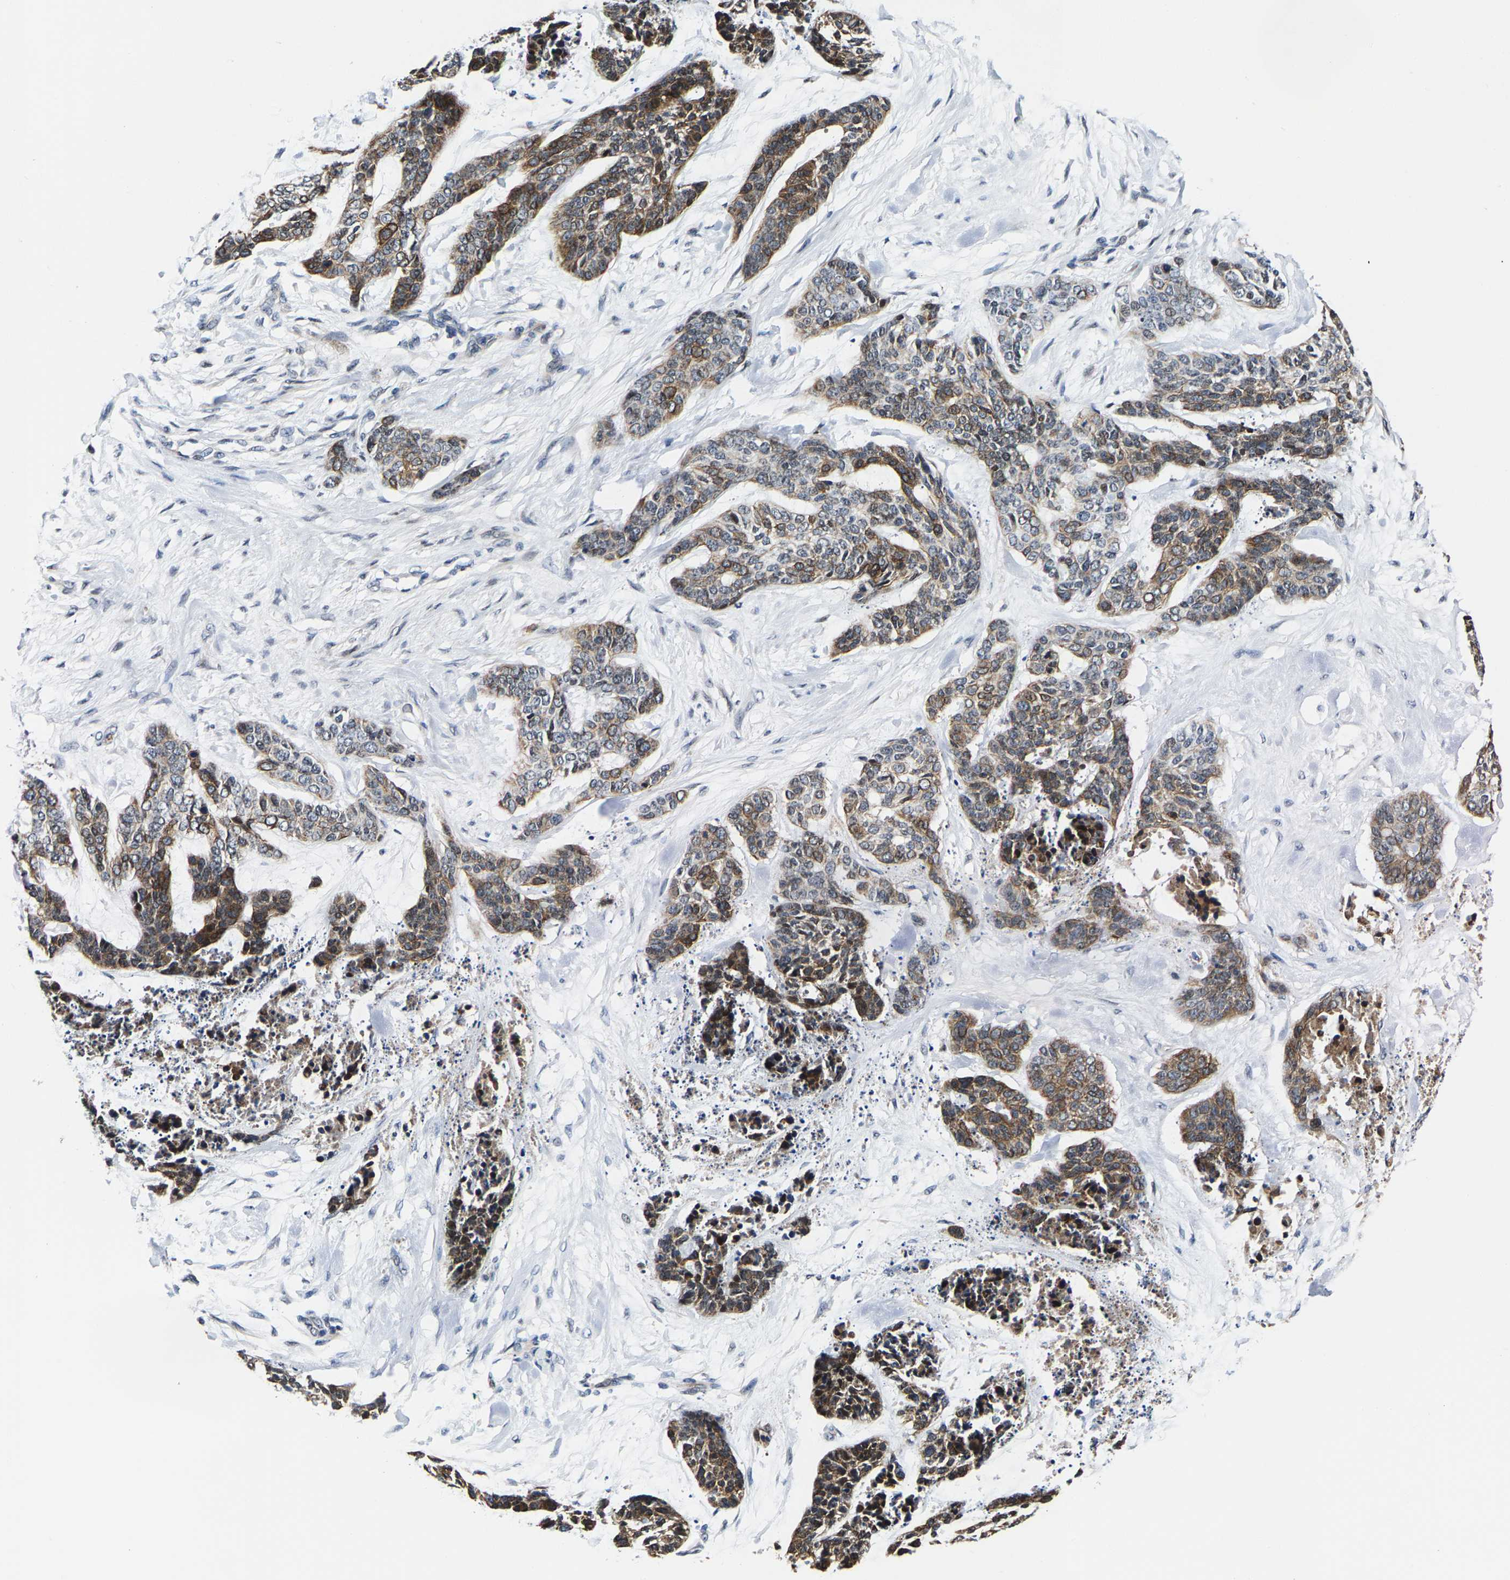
{"staining": {"intensity": "moderate", "quantity": ">75%", "location": "cytoplasmic/membranous"}, "tissue": "skin cancer", "cell_type": "Tumor cells", "image_type": "cancer", "snomed": [{"axis": "morphology", "description": "Basal cell carcinoma"}, {"axis": "topography", "description": "Skin"}], "caption": "Immunohistochemistry (IHC) (DAB (3,3'-diaminobenzidine)) staining of human skin cancer shows moderate cytoplasmic/membranous protein staining in approximately >75% of tumor cells. (DAB (3,3'-diaminobenzidine) IHC with brightfield microscopy, high magnification).", "gene": "GTPBP10", "patient": {"sex": "female", "age": 64}}